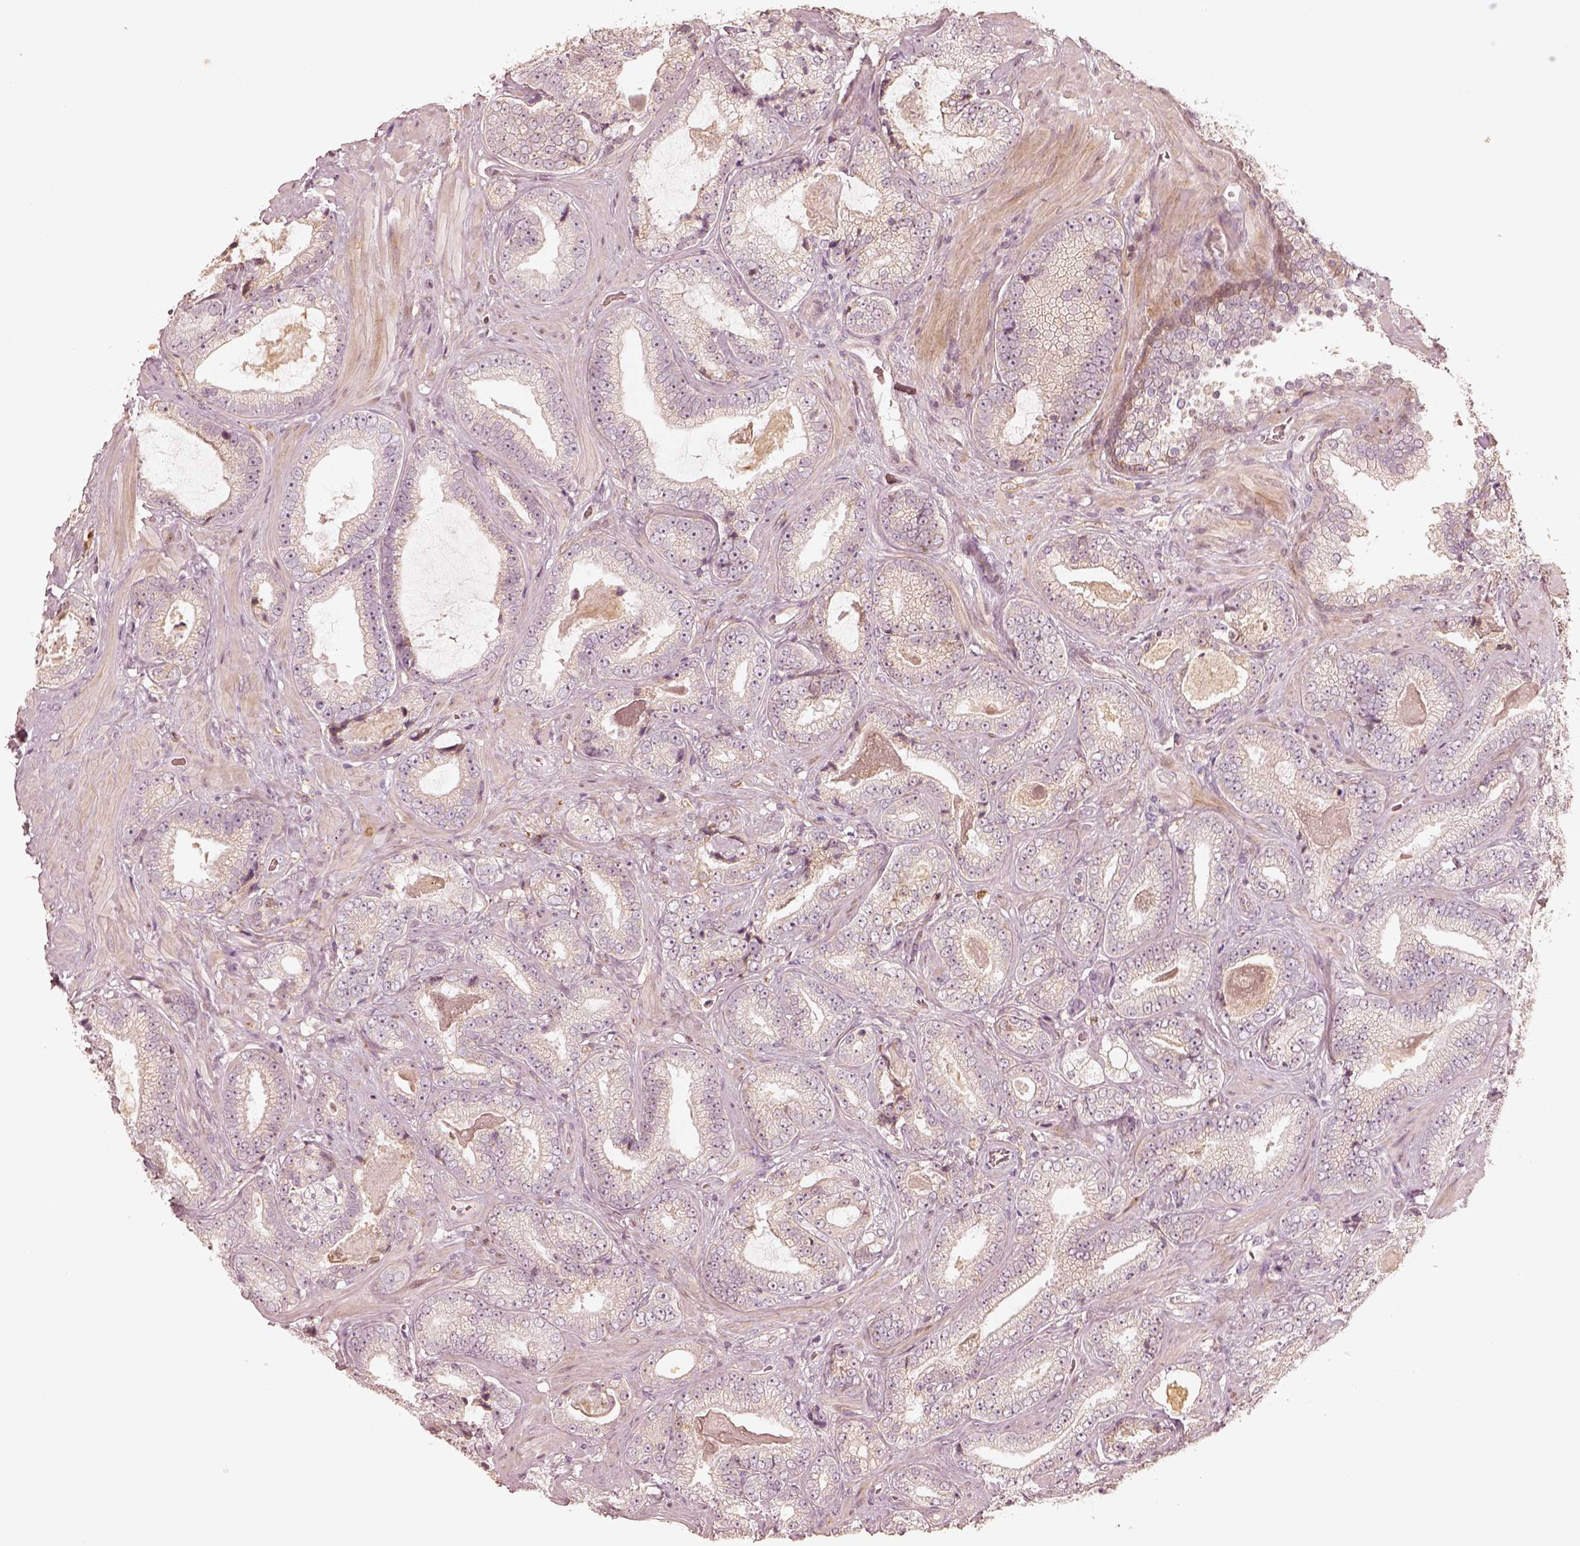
{"staining": {"intensity": "weak", "quantity": ">75%", "location": "cytoplasmic/membranous"}, "tissue": "prostate cancer", "cell_type": "Tumor cells", "image_type": "cancer", "snomed": [{"axis": "morphology", "description": "Adenocarcinoma, Low grade"}, {"axis": "topography", "description": "Prostate"}], "caption": "An IHC photomicrograph of neoplastic tissue is shown. Protein staining in brown labels weak cytoplasmic/membranous positivity in low-grade adenocarcinoma (prostate) within tumor cells.", "gene": "WLS", "patient": {"sex": "male", "age": 61}}